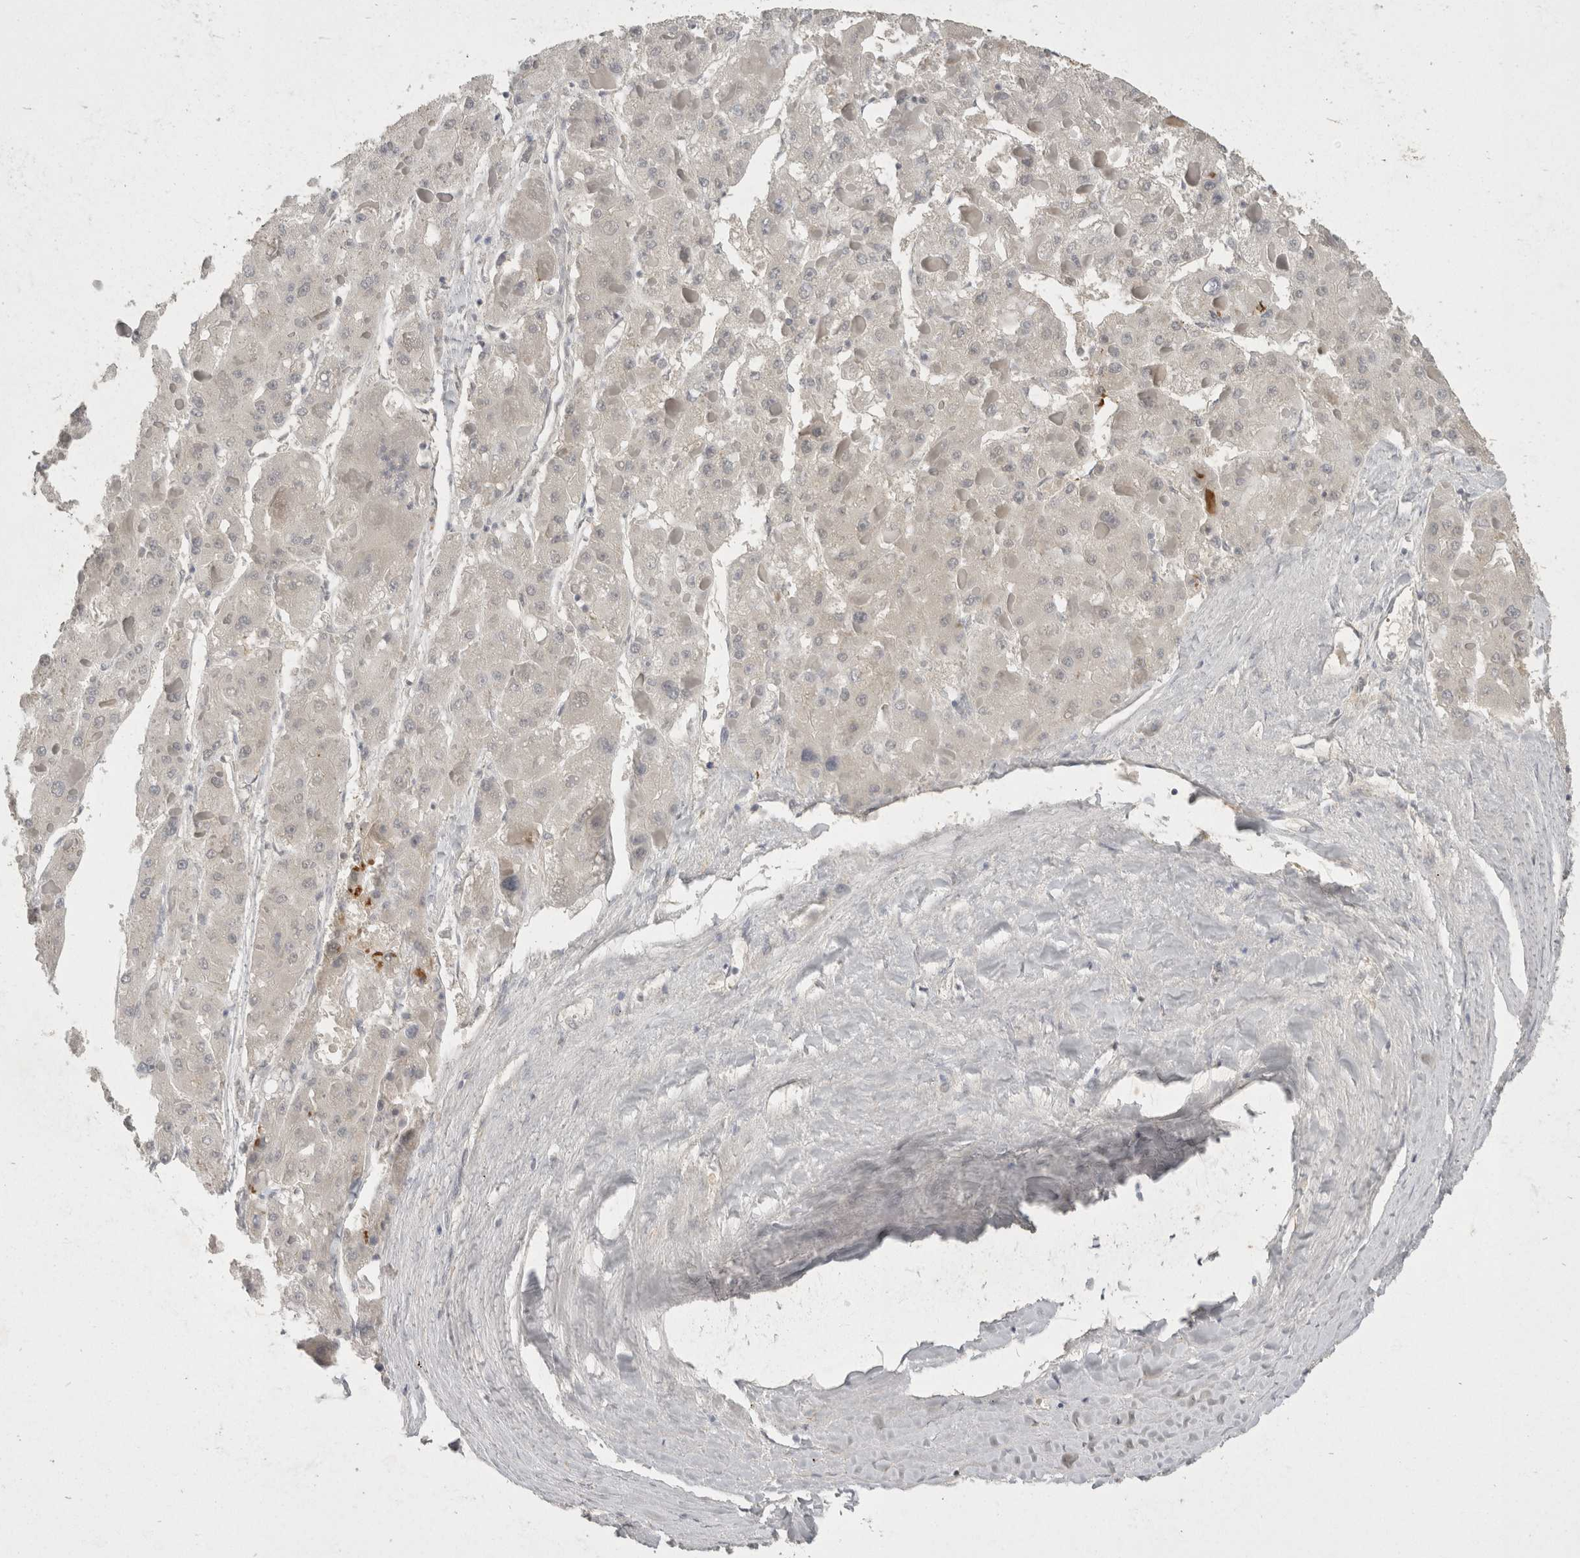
{"staining": {"intensity": "negative", "quantity": "none", "location": "none"}, "tissue": "liver cancer", "cell_type": "Tumor cells", "image_type": "cancer", "snomed": [{"axis": "morphology", "description": "Carcinoma, Hepatocellular, NOS"}, {"axis": "topography", "description": "Liver"}], "caption": "Immunohistochemistry (IHC) histopathology image of liver hepatocellular carcinoma stained for a protein (brown), which exhibits no positivity in tumor cells. Brightfield microscopy of IHC stained with DAB (3,3'-diaminobenzidine) (brown) and hematoxylin (blue), captured at high magnification.", "gene": "TOM1L2", "patient": {"sex": "female", "age": 73}}